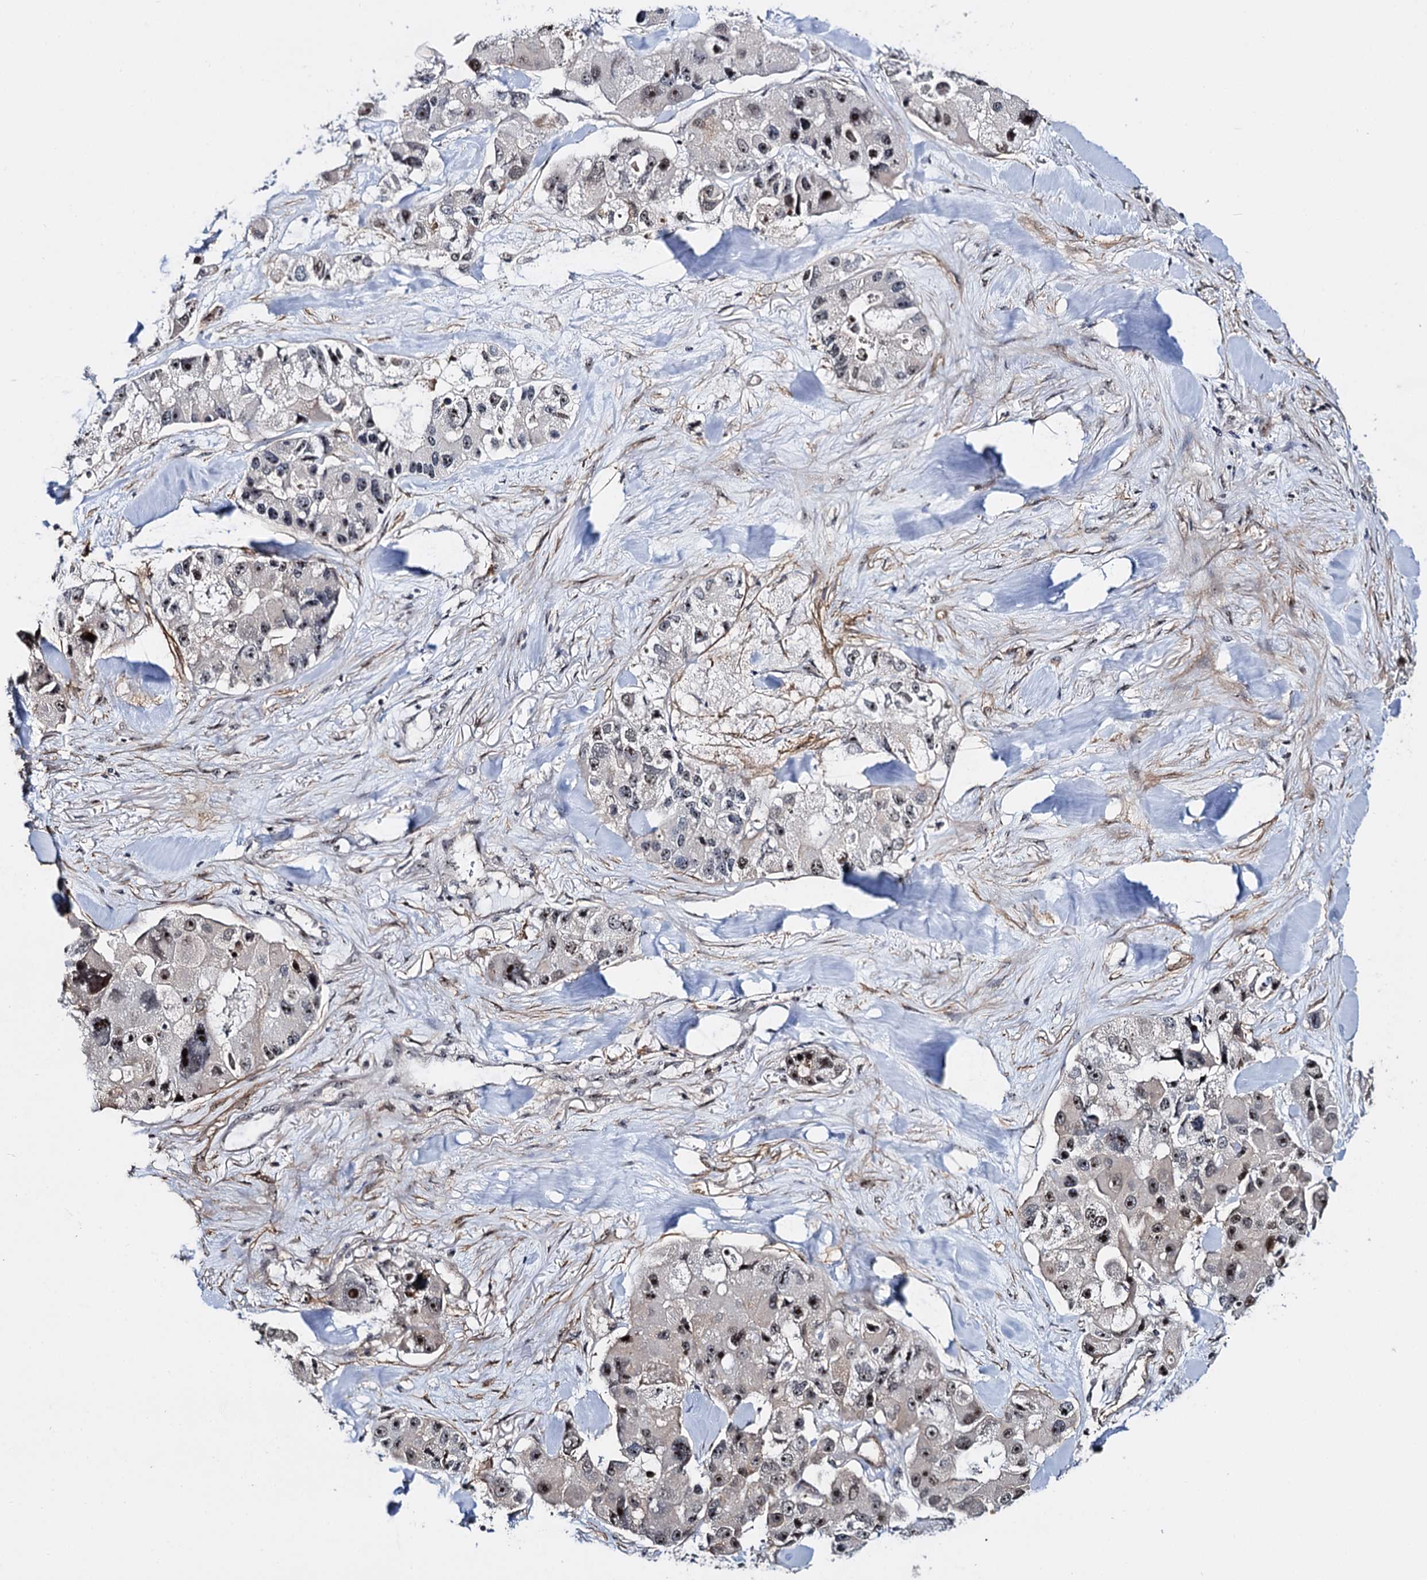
{"staining": {"intensity": "moderate", "quantity": "25%-75%", "location": "nuclear"}, "tissue": "lung cancer", "cell_type": "Tumor cells", "image_type": "cancer", "snomed": [{"axis": "morphology", "description": "Adenocarcinoma, NOS"}, {"axis": "topography", "description": "Lung"}], "caption": "This micrograph exhibits lung cancer (adenocarcinoma) stained with immunohistochemistry (IHC) to label a protein in brown. The nuclear of tumor cells show moderate positivity for the protein. Nuclei are counter-stained blue.", "gene": "SUPT20H", "patient": {"sex": "female", "age": 54}}